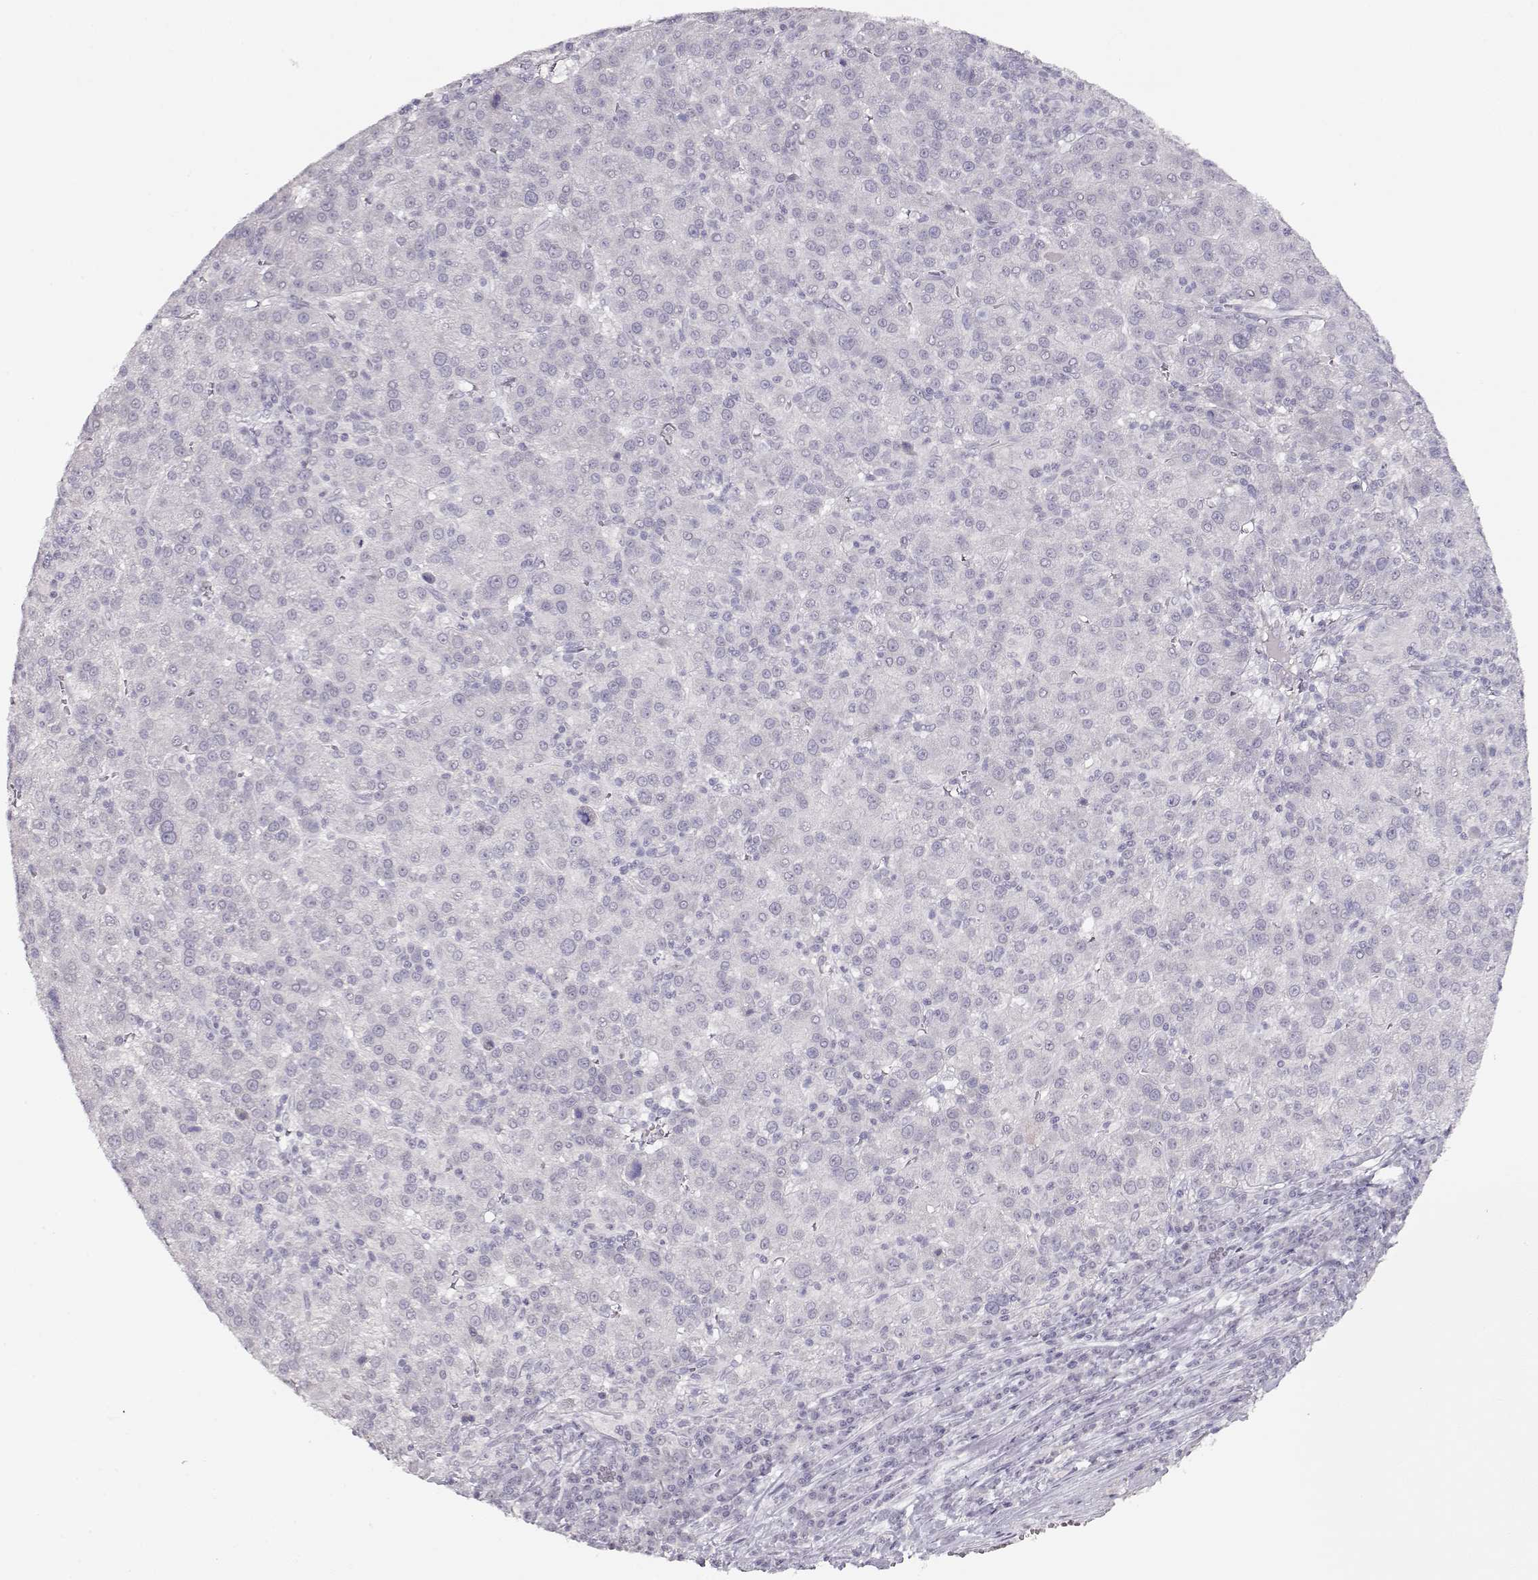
{"staining": {"intensity": "negative", "quantity": "none", "location": "none"}, "tissue": "liver cancer", "cell_type": "Tumor cells", "image_type": "cancer", "snomed": [{"axis": "morphology", "description": "Carcinoma, Hepatocellular, NOS"}, {"axis": "topography", "description": "Liver"}], "caption": "Immunohistochemical staining of hepatocellular carcinoma (liver) demonstrates no significant positivity in tumor cells.", "gene": "IMPG1", "patient": {"sex": "female", "age": 60}}